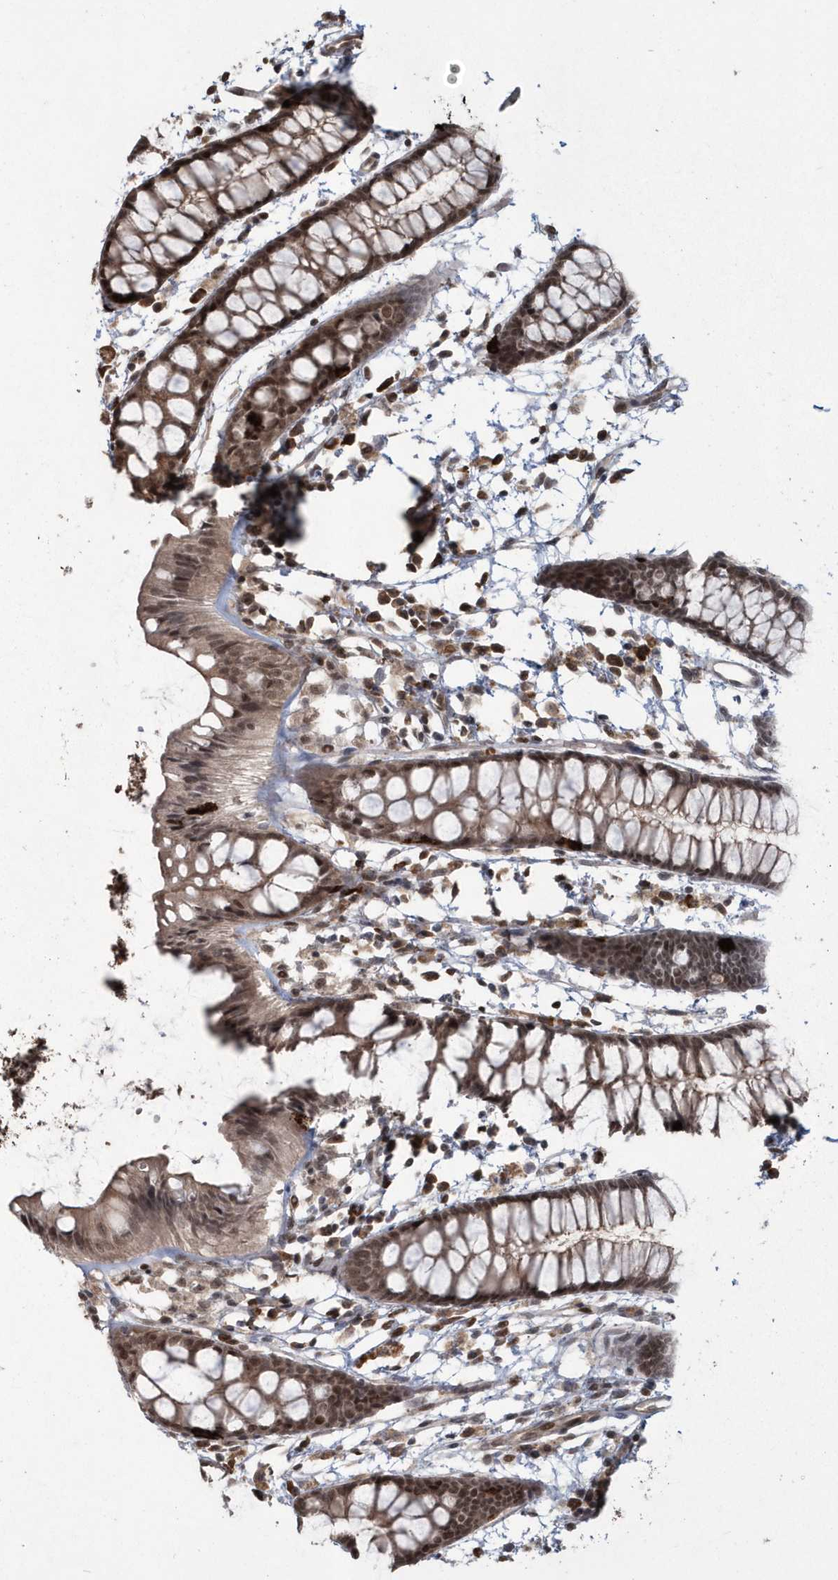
{"staining": {"intensity": "moderate", "quantity": ">75%", "location": "cytoplasmic/membranous,nuclear"}, "tissue": "rectum", "cell_type": "Glandular cells", "image_type": "normal", "snomed": [{"axis": "morphology", "description": "Normal tissue, NOS"}, {"axis": "topography", "description": "Rectum"}], "caption": "Protein staining shows moderate cytoplasmic/membranous,nuclear expression in about >75% of glandular cells in normal rectum.", "gene": "EPB41L4A", "patient": {"sex": "female", "age": 66}}